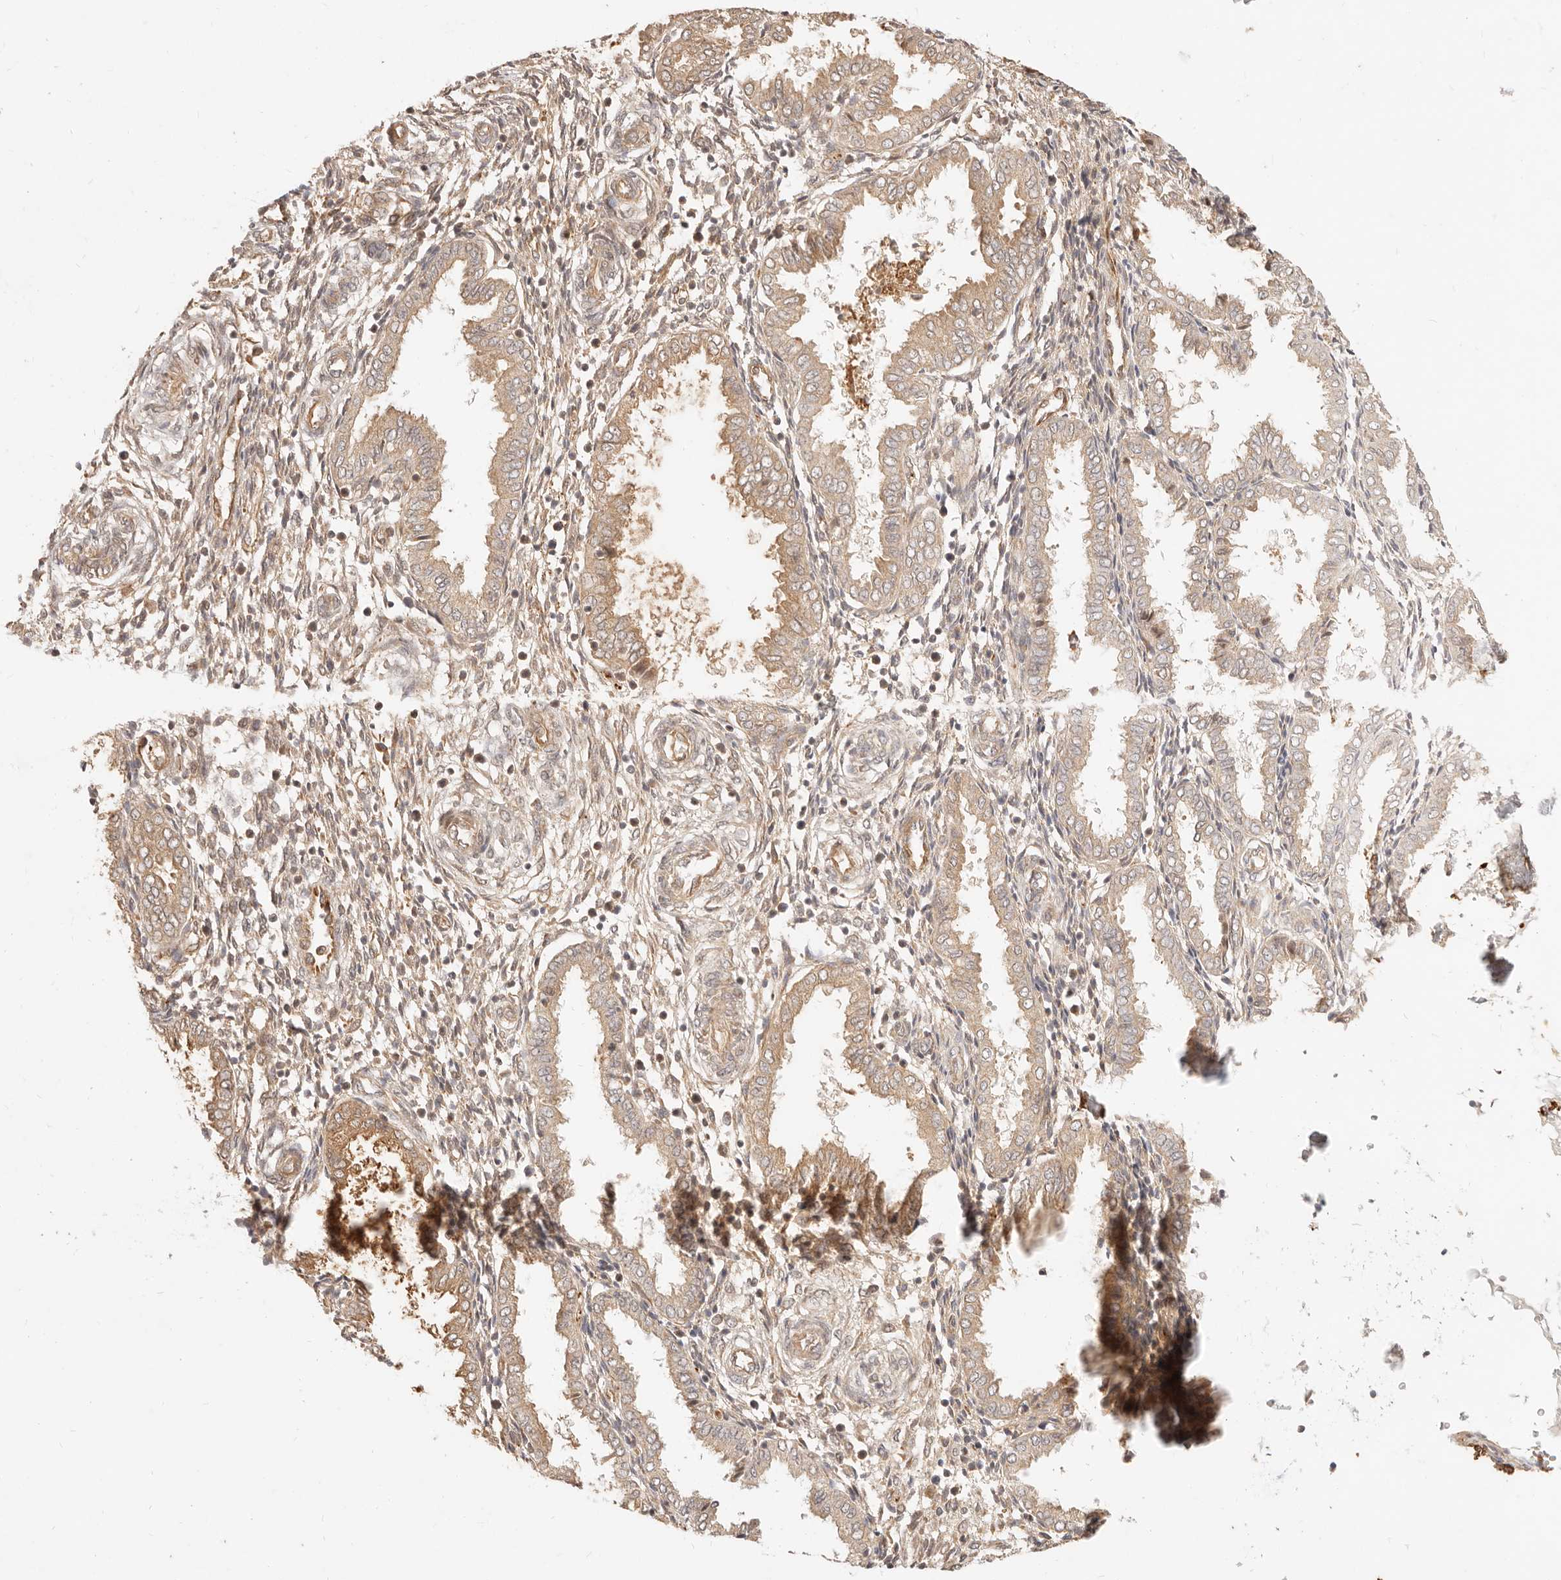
{"staining": {"intensity": "moderate", "quantity": "25%-75%", "location": "cytoplasmic/membranous"}, "tissue": "endometrium", "cell_type": "Cells in endometrial stroma", "image_type": "normal", "snomed": [{"axis": "morphology", "description": "Normal tissue, NOS"}, {"axis": "topography", "description": "Endometrium"}], "caption": "Protein expression analysis of unremarkable human endometrium reveals moderate cytoplasmic/membranous expression in about 25%-75% of cells in endometrial stroma.", "gene": "UBXN10", "patient": {"sex": "female", "age": 33}}